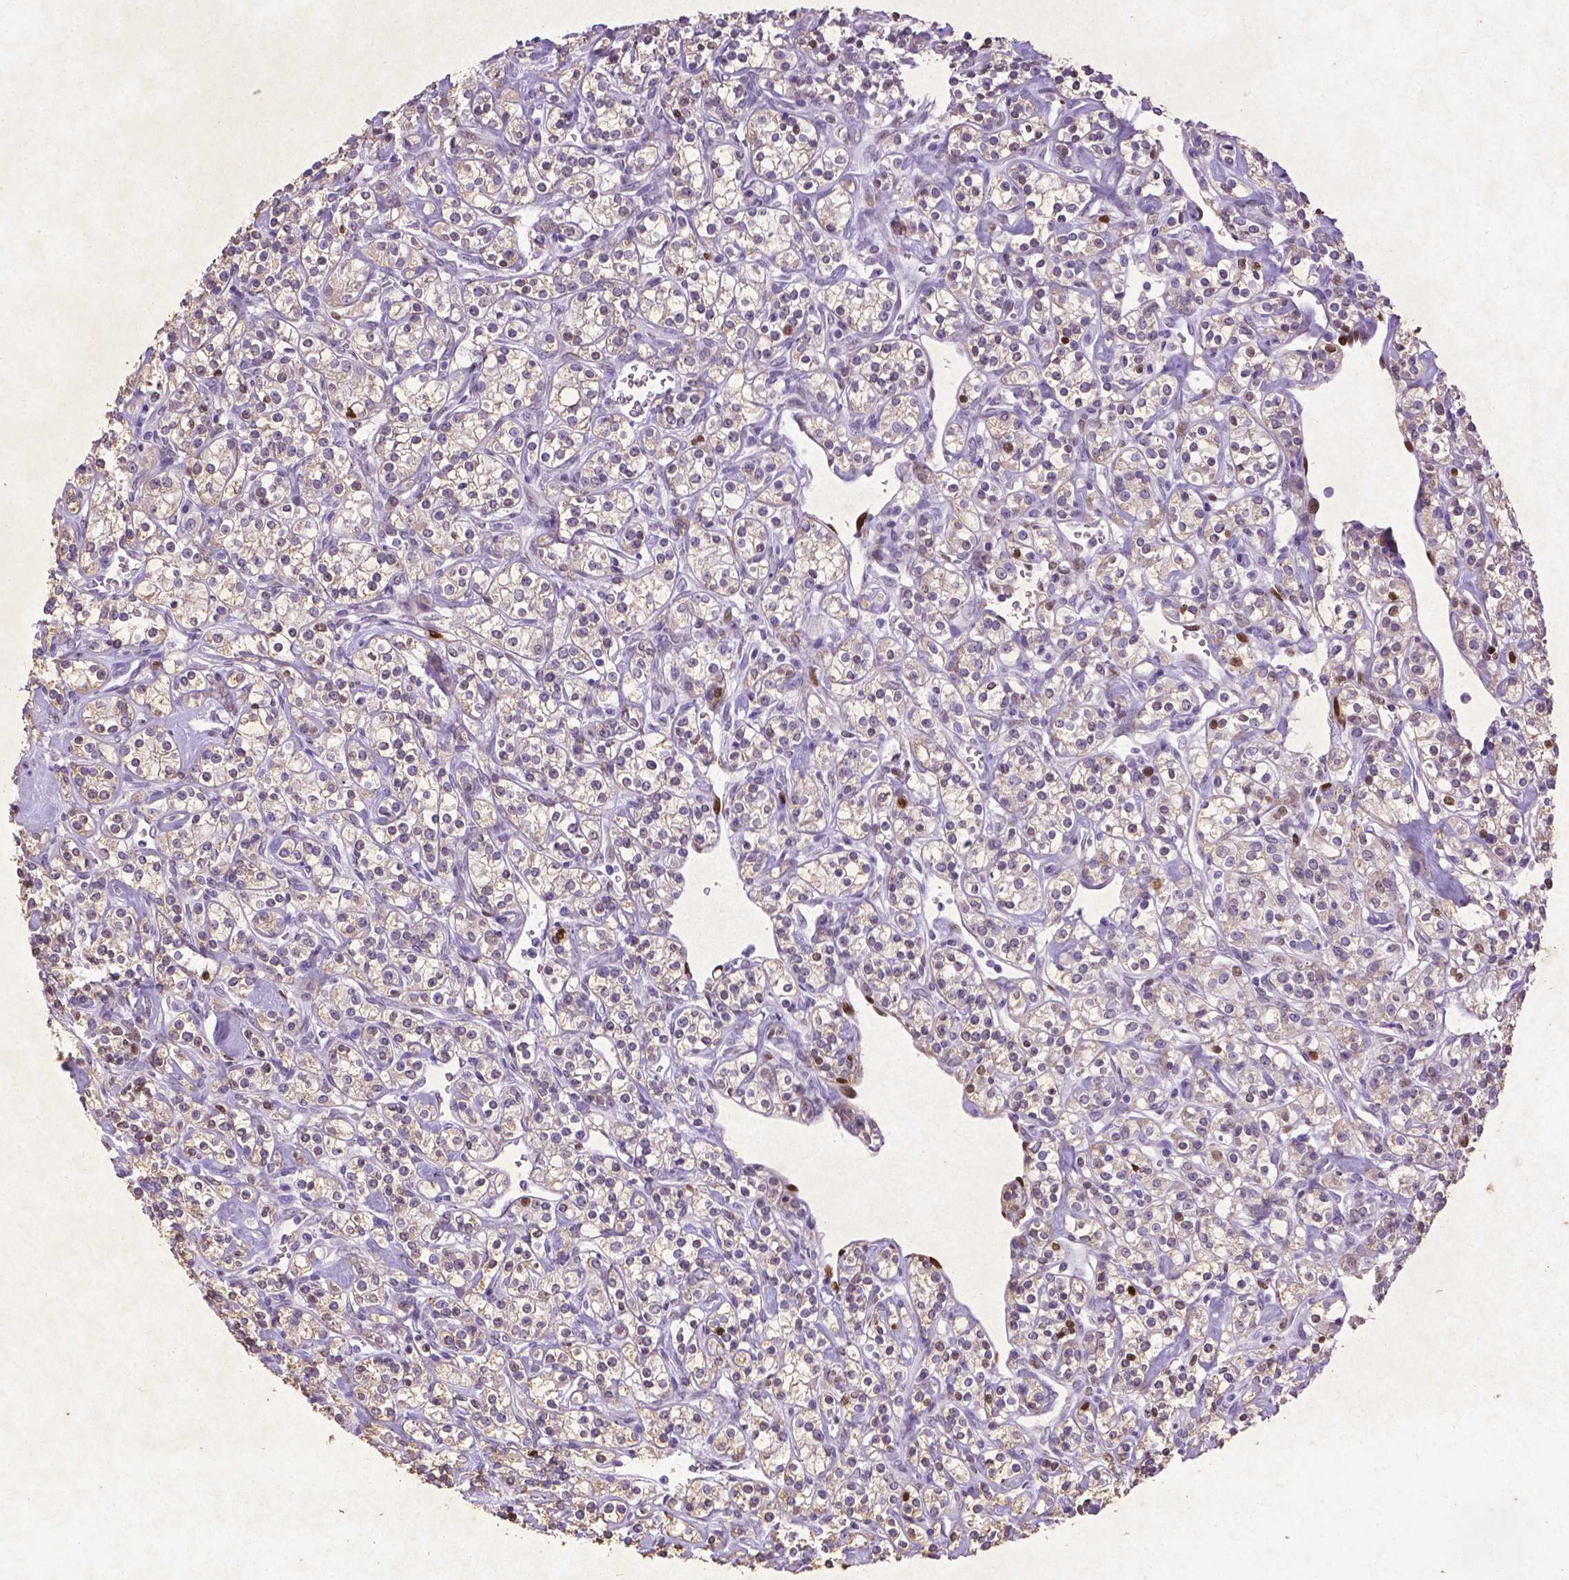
{"staining": {"intensity": "moderate", "quantity": "<25%", "location": "nuclear"}, "tissue": "renal cancer", "cell_type": "Tumor cells", "image_type": "cancer", "snomed": [{"axis": "morphology", "description": "Adenocarcinoma, NOS"}, {"axis": "topography", "description": "Kidney"}], "caption": "Immunohistochemical staining of adenocarcinoma (renal) demonstrates low levels of moderate nuclear staining in approximately <25% of tumor cells. (Brightfield microscopy of DAB IHC at high magnification).", "gene": "CDKN1A", "patient": {"sex": "male", "age": 77}}